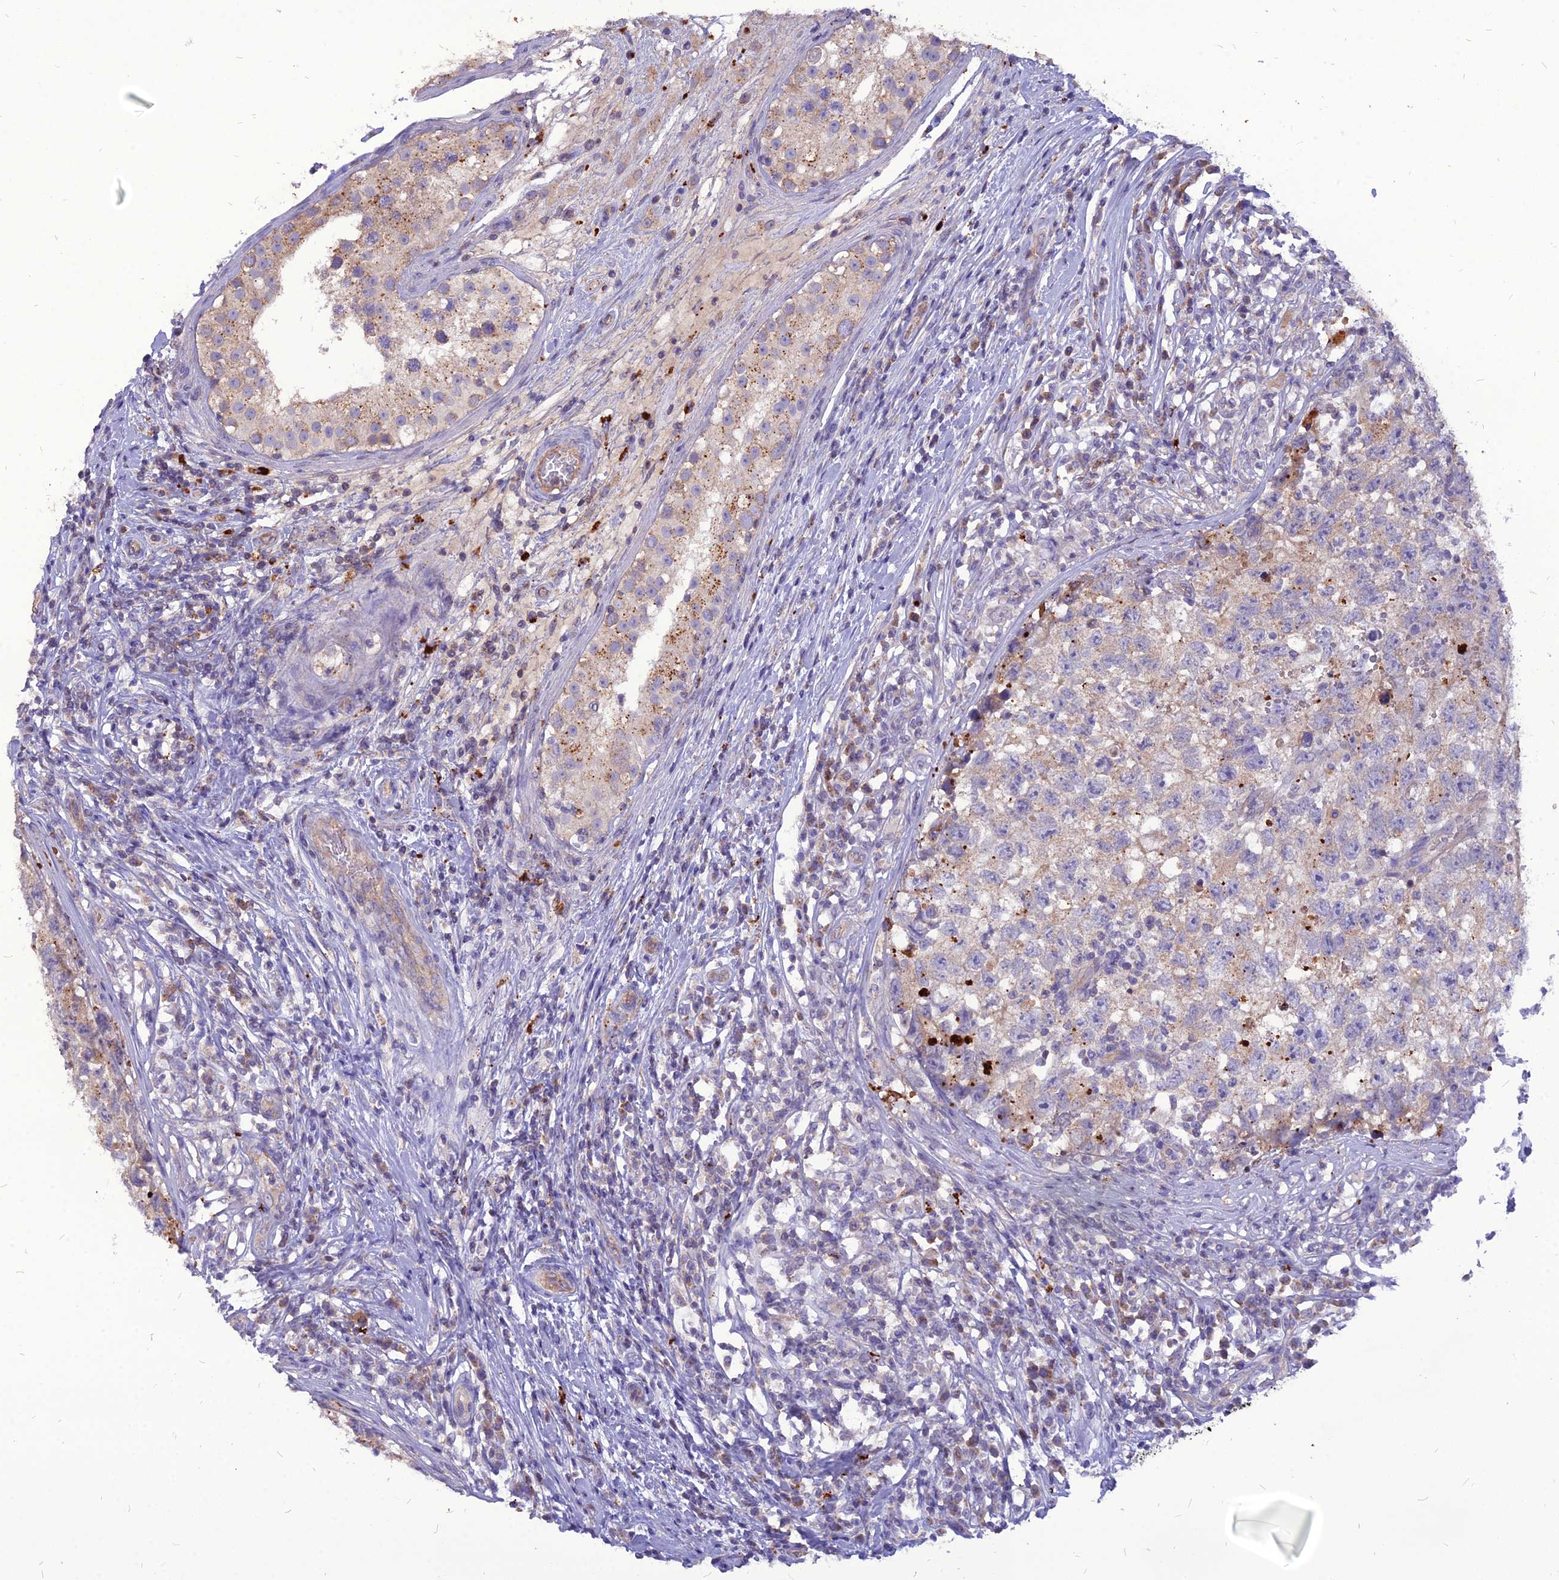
{"staining": {"intensity": "weak", "quantity": "25%-75%", "location": "cytoplasmic/membranous"}, "tissue": "testis cancer", "cell_type": "Tumor cells", "image_type": "cancer", "snomed": [{"axis": "morphology", "description": "Seminoma, NOS"}, {"axis": "morphology", "description": "Carcinoma, Embryonal, NOS"}, {"axis": "topography", "description": "Testis"}], "caption": "Protein expression analysis of testis cancer exhibits weak cytoplasmic/membranous positivity in approximately 25%-75% of tumor cells. (DAB (3,3'-diaminobenzidine) IHC with brightfield microscopy, high magnification).", "gene": "PCED1B", "patient": {"sex": "male", "age": 29}}